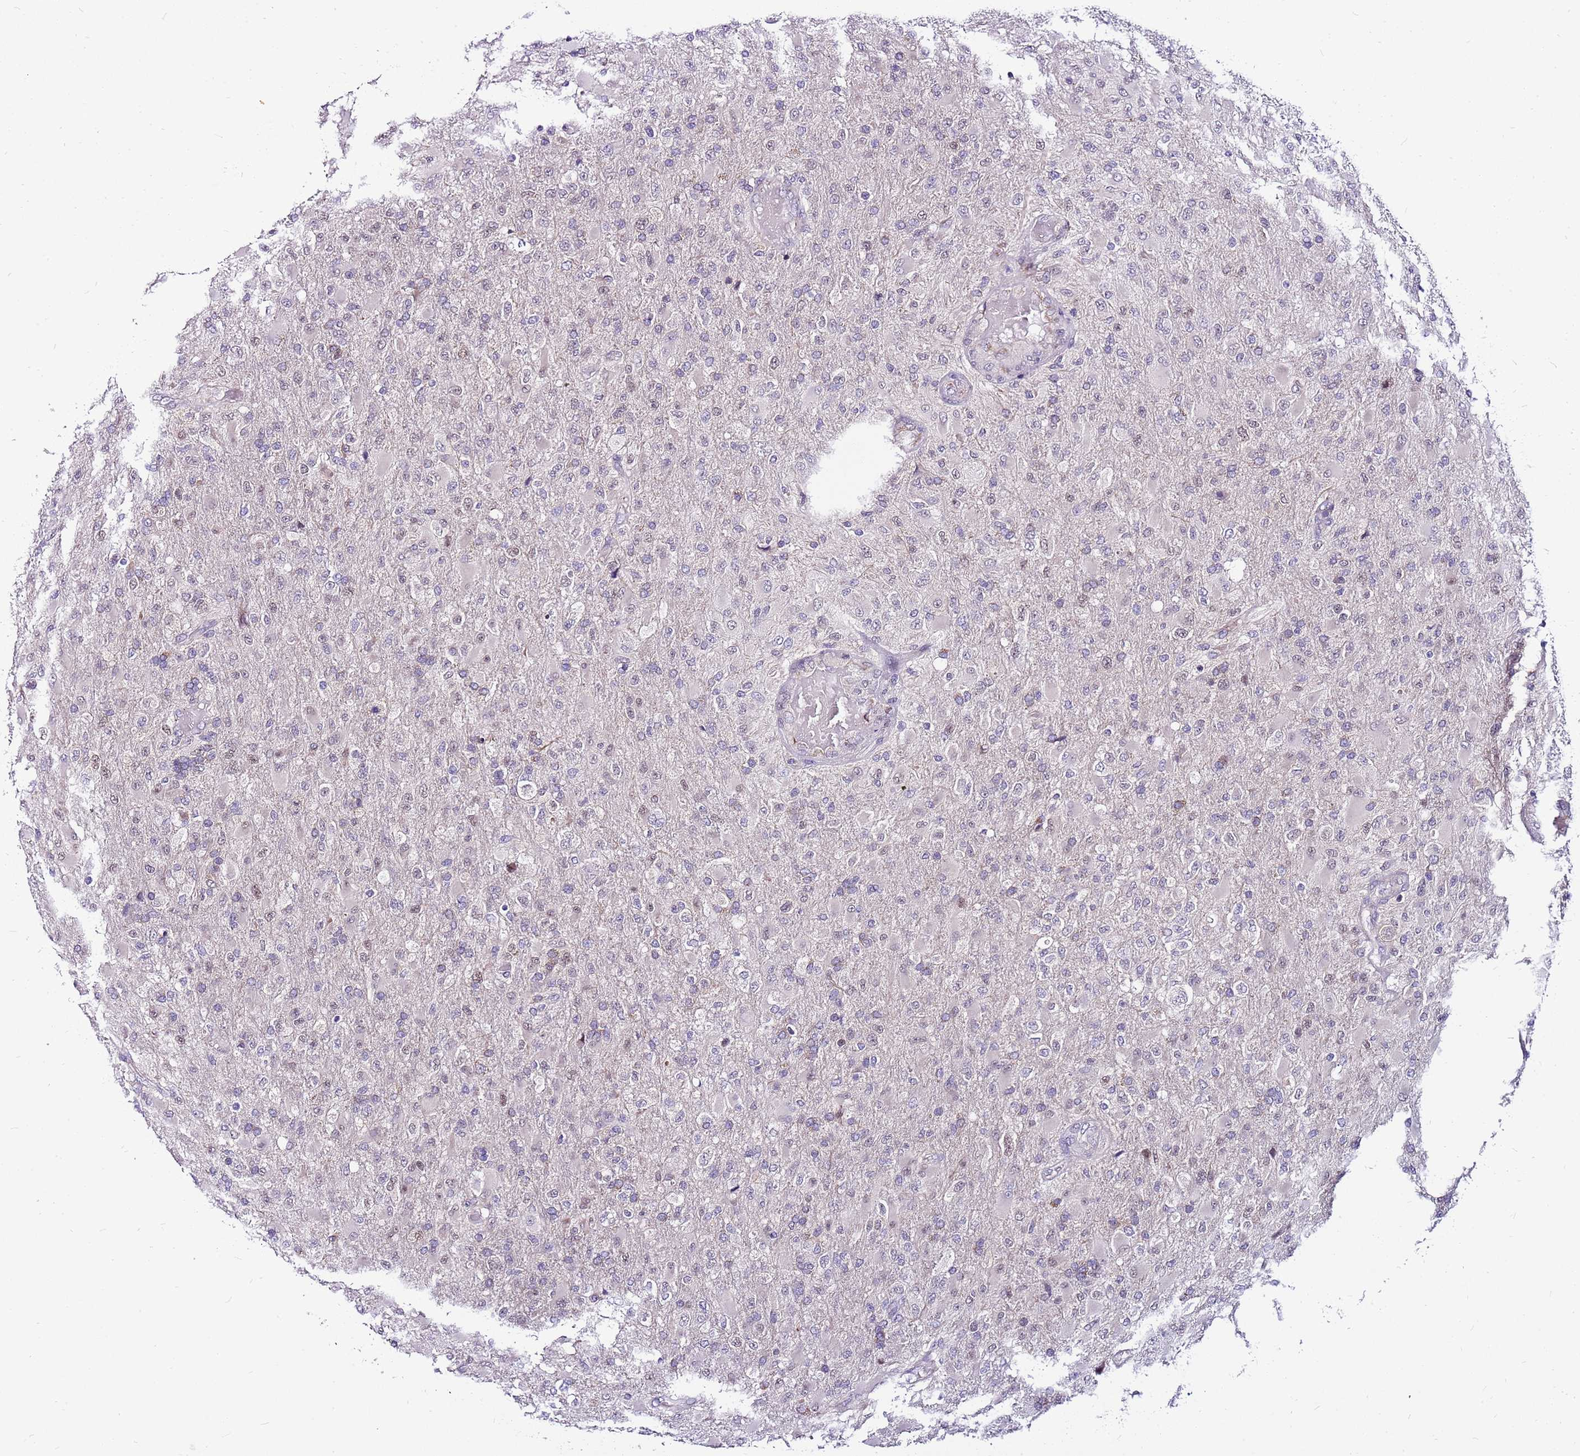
{"staining": {"intensity": "moderate", "quantity": "25%-75%", "location": "nuclear"}, "tissue": "glioma", "cell_type": "Tumor cells", "image_type": "cancer", "snomed": [{"axis": "morphology", "description": "Glioma, malignant, Low grade"}, {"axis": "topography", "description": "Brain"}], "caption": "Glioma stained with DAB IHC shows medium levels of moderate nuclear staining in approximately 25%-75% of tumor cells. Nuclei are stained in blue.", "gene": "POLE3", "patient": {"sex": "male", "age": 65}}